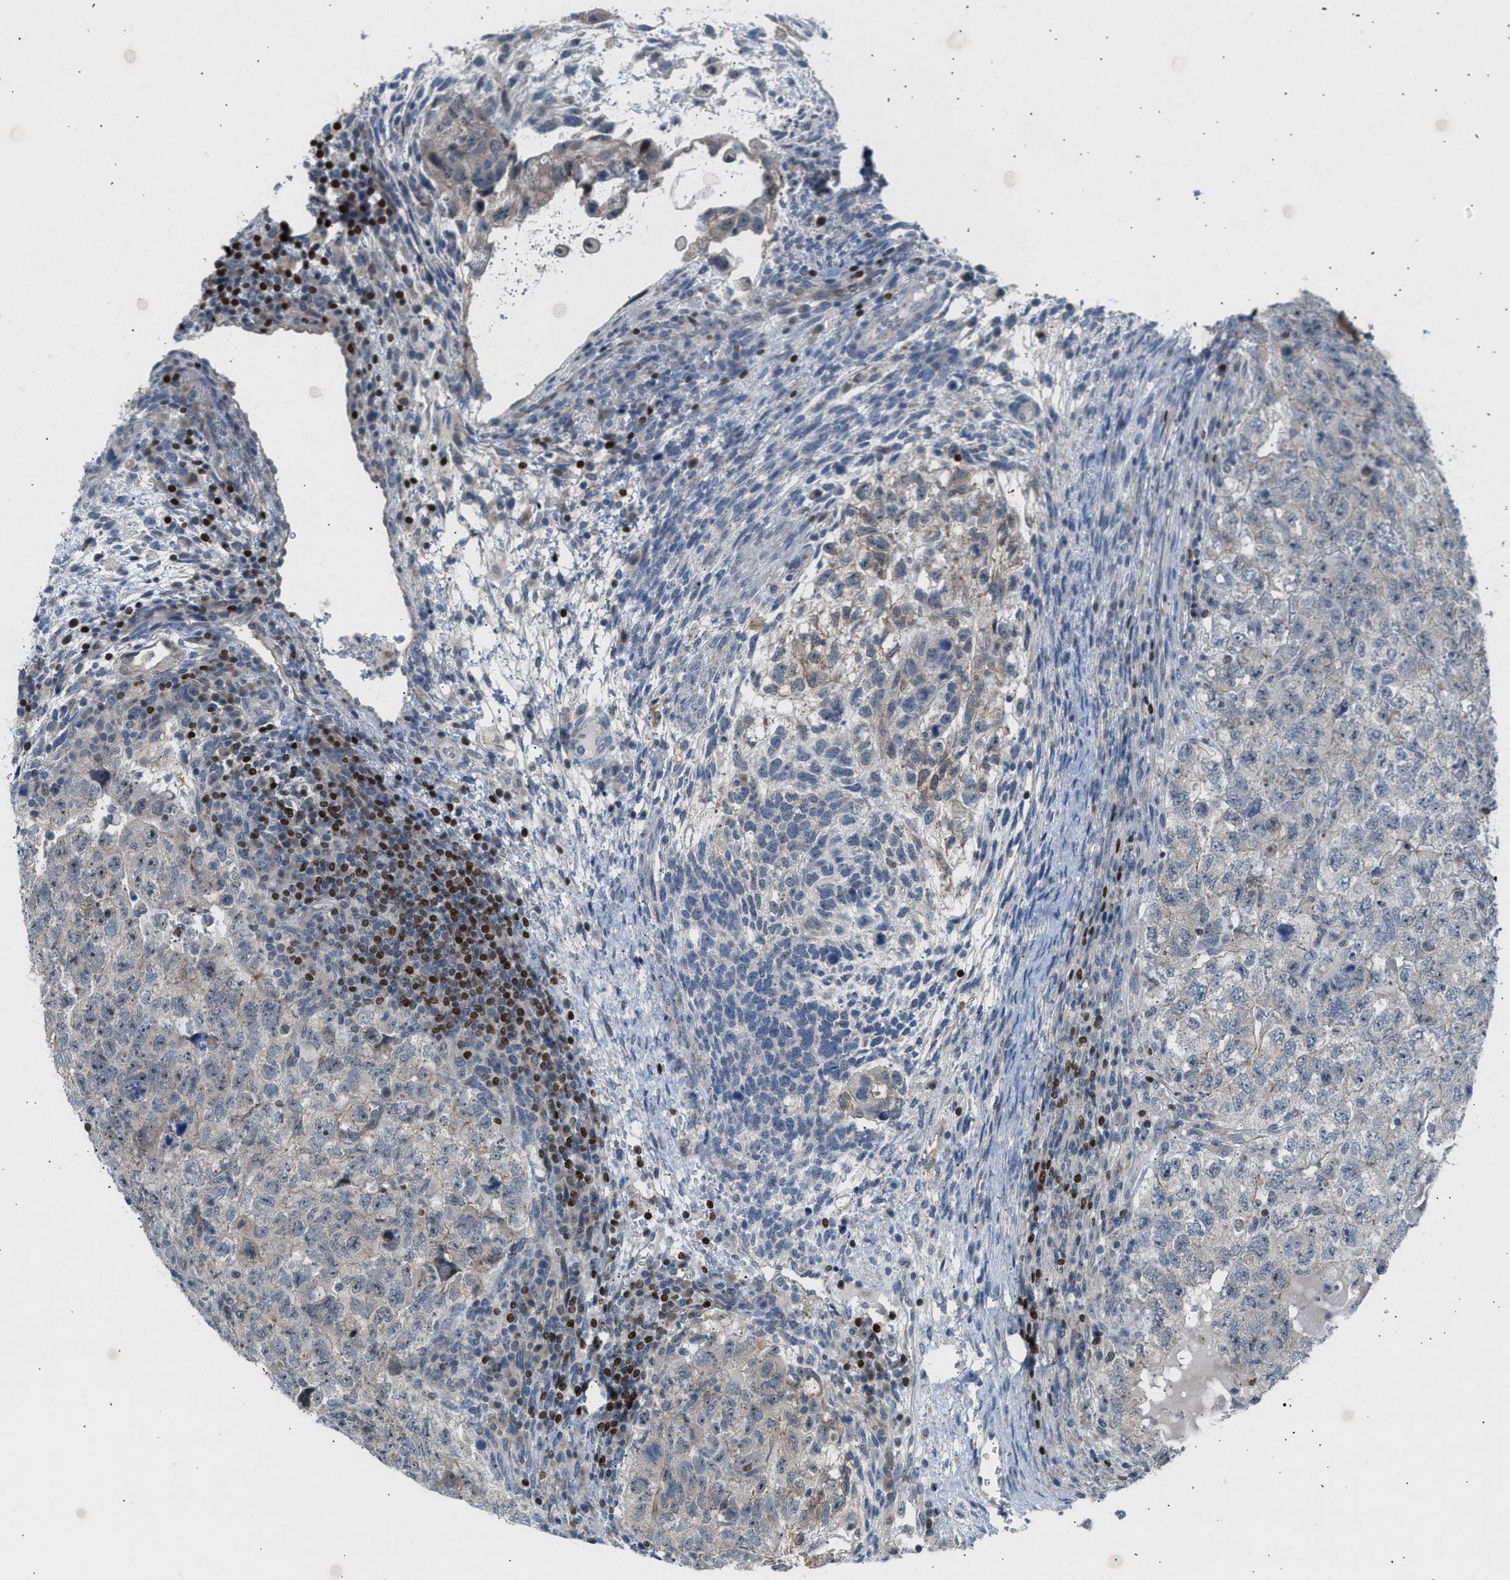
{"staining": {"intensity": "weak", "quantity": "<25%", "location": "cytoplasmic/membranous,nuclear"}, "tissue": "testis cancer", "cell_type": "Tumor cells", "image_type": "cancer", "snomed": [{"axis": "morphology", "description": "Carcinoma, Embryonal, NOS"}, {"axis": "topography", "description": "Testis"}], "caption": "The image displays no significant positivity in tumor cells of testis embryonal carcinoma.", "gene": "NPS", "patient": {"sex": "male", "age": 36}}